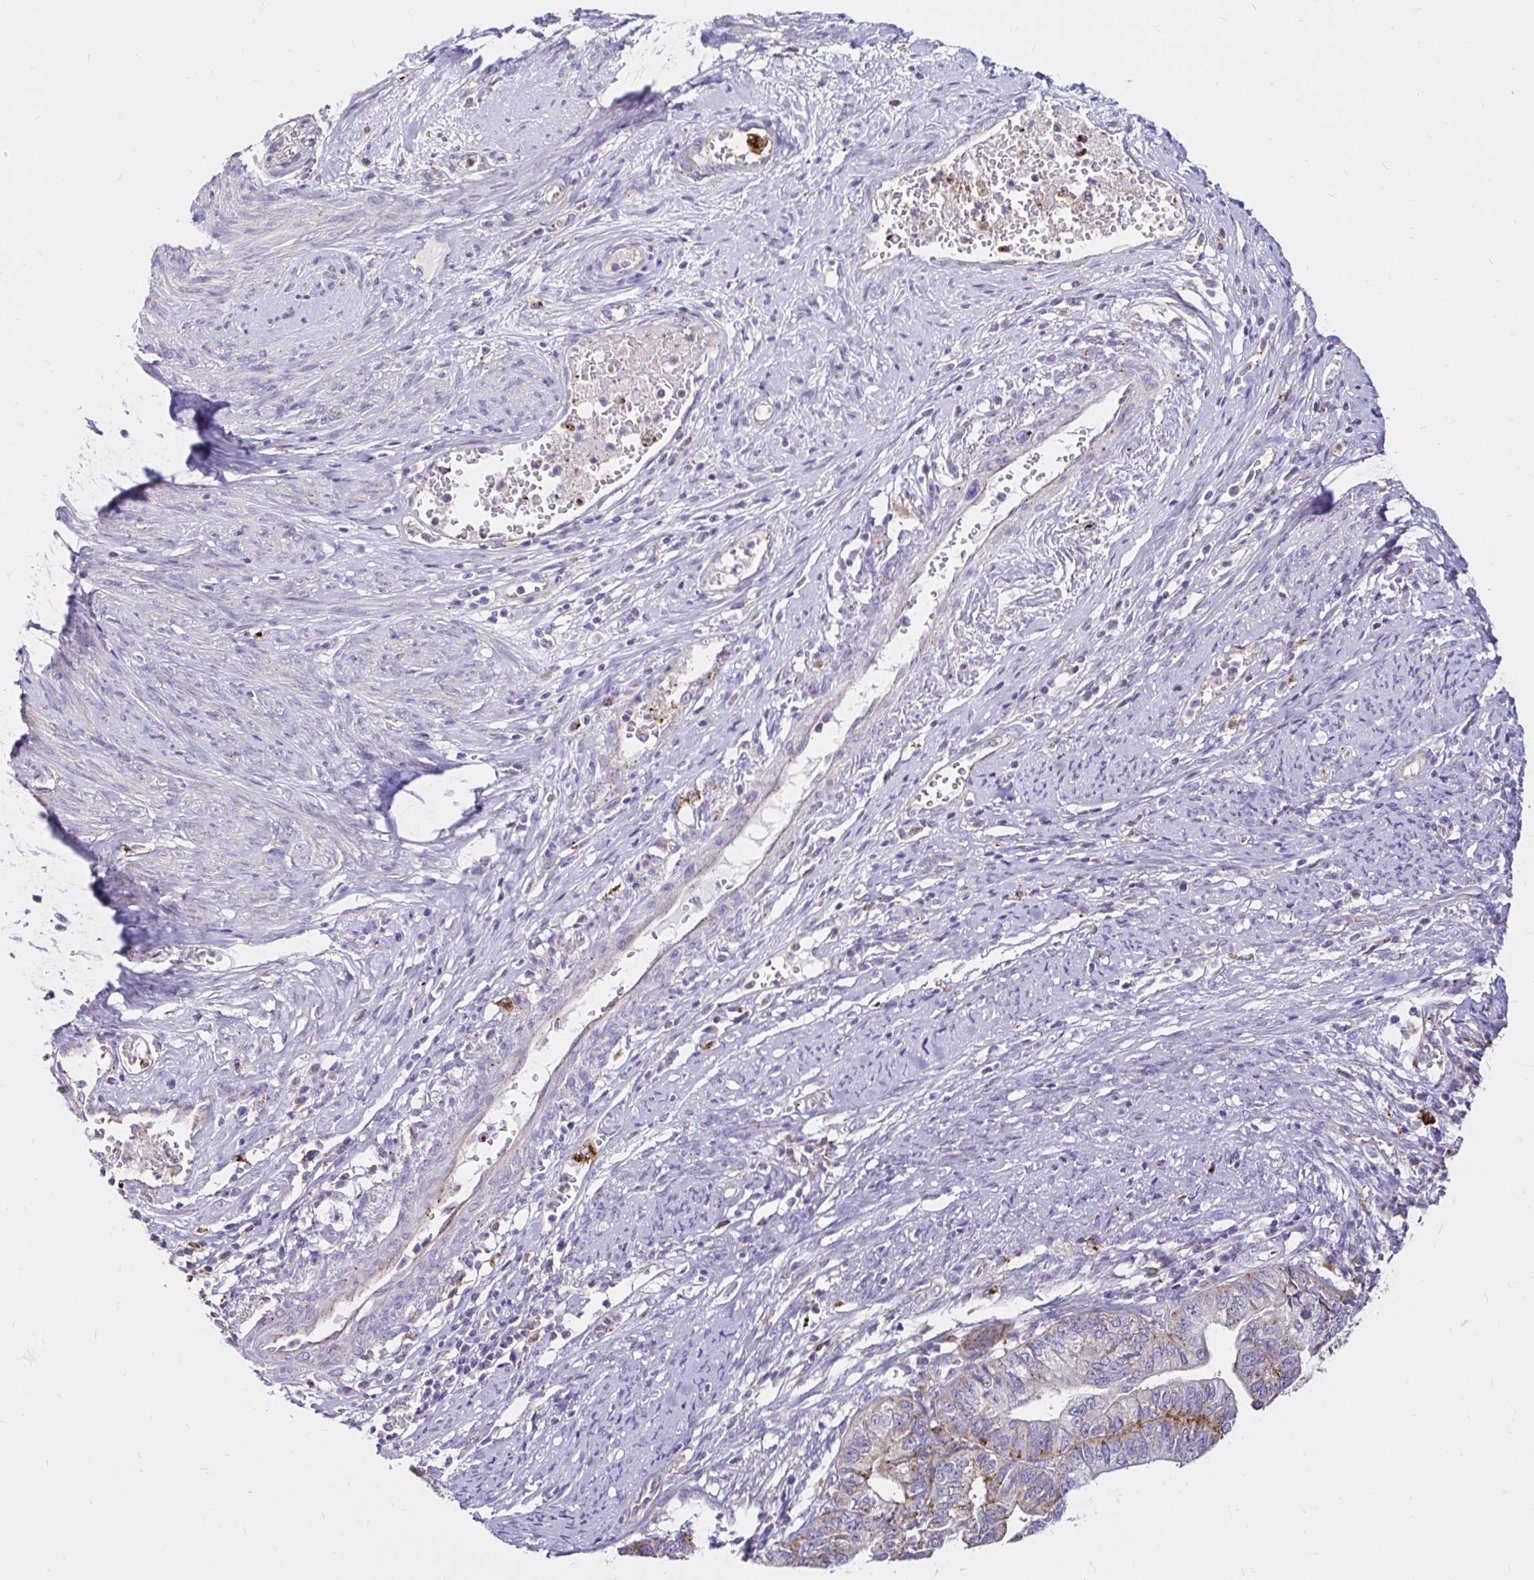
{"staining": {"intensity": "moderate", "quantity": "<25%", "location": "cytoplasmic/membranous"}, "tissue": "endometrial cancer", "cell_type": "Tumor cells", "image_type": "cancer", "snomed": [{"axis": "morphology", "description": "Adenocarcinoma, NOS"}, {"axis": "topography", "description": "Endometrium"}], "caption": "Brown immunohistochemical staining in endometrial adenocarcinoma demonstrates moderate cytoplasmic/membranous staining in approximately <25% of tumor cells.", "gene": "FUCA1", "patient": {"sex": "female", "age": 65}}